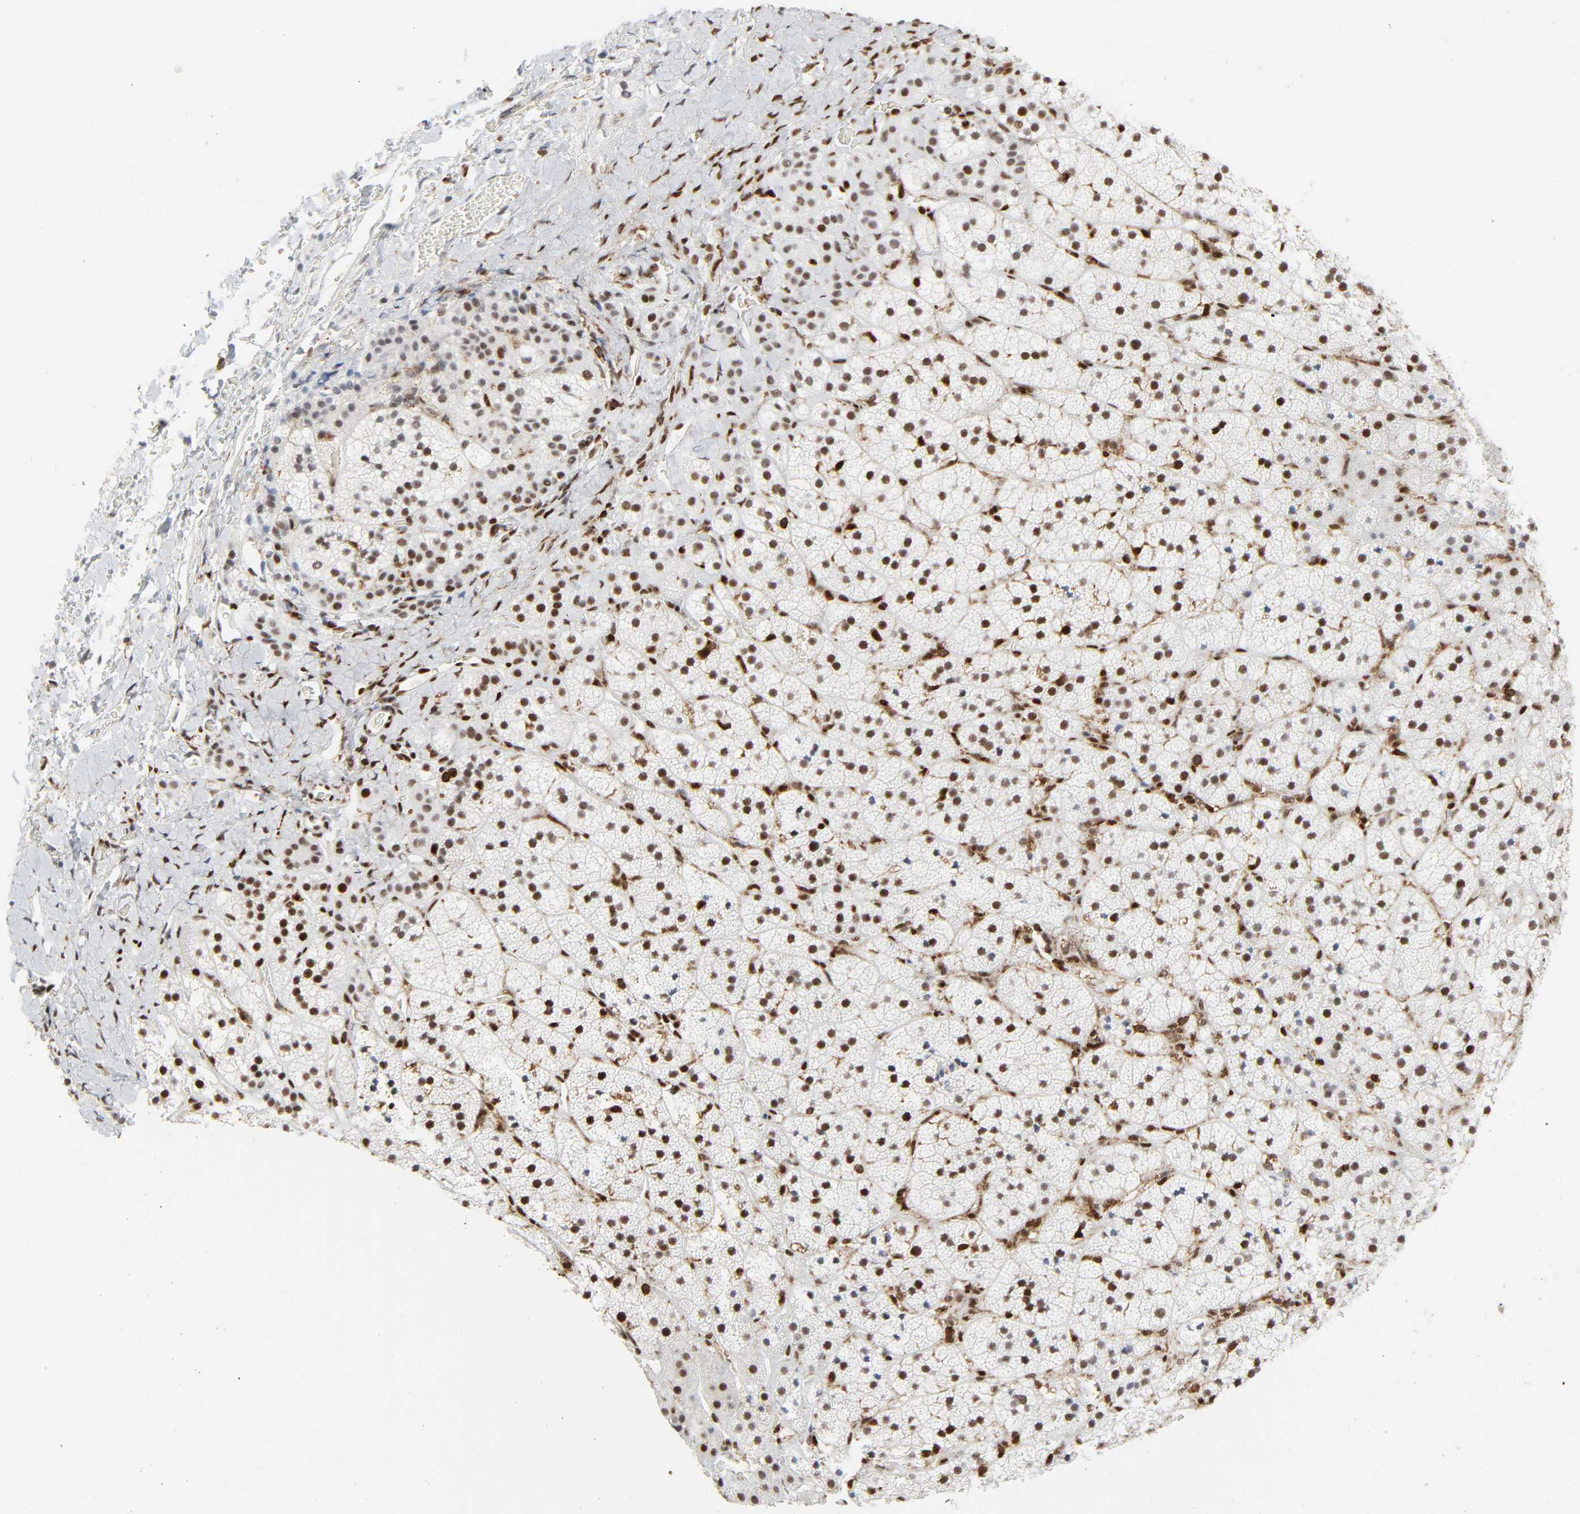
{"staining": {"intensity": "moderate", "quantity": ">75%", "location": "nuclear"}, "tissue": "adrenal gland", "cell_type": "Glandular cells", "image_type": "normal", "snomed": [{"axis": "morphology", "description": "Normal tissue, NOS"}, {"axis": "topography", "description": "Adrenal gland"}], "caption": "High-power microscopy captured an IHC micrograph of unremarkable adrenal gland, revealing moderate nuclear staining in approximately >75% of glandular cells.", "gene": "WAS", "patient": {"sex": "female", "age": 44}}